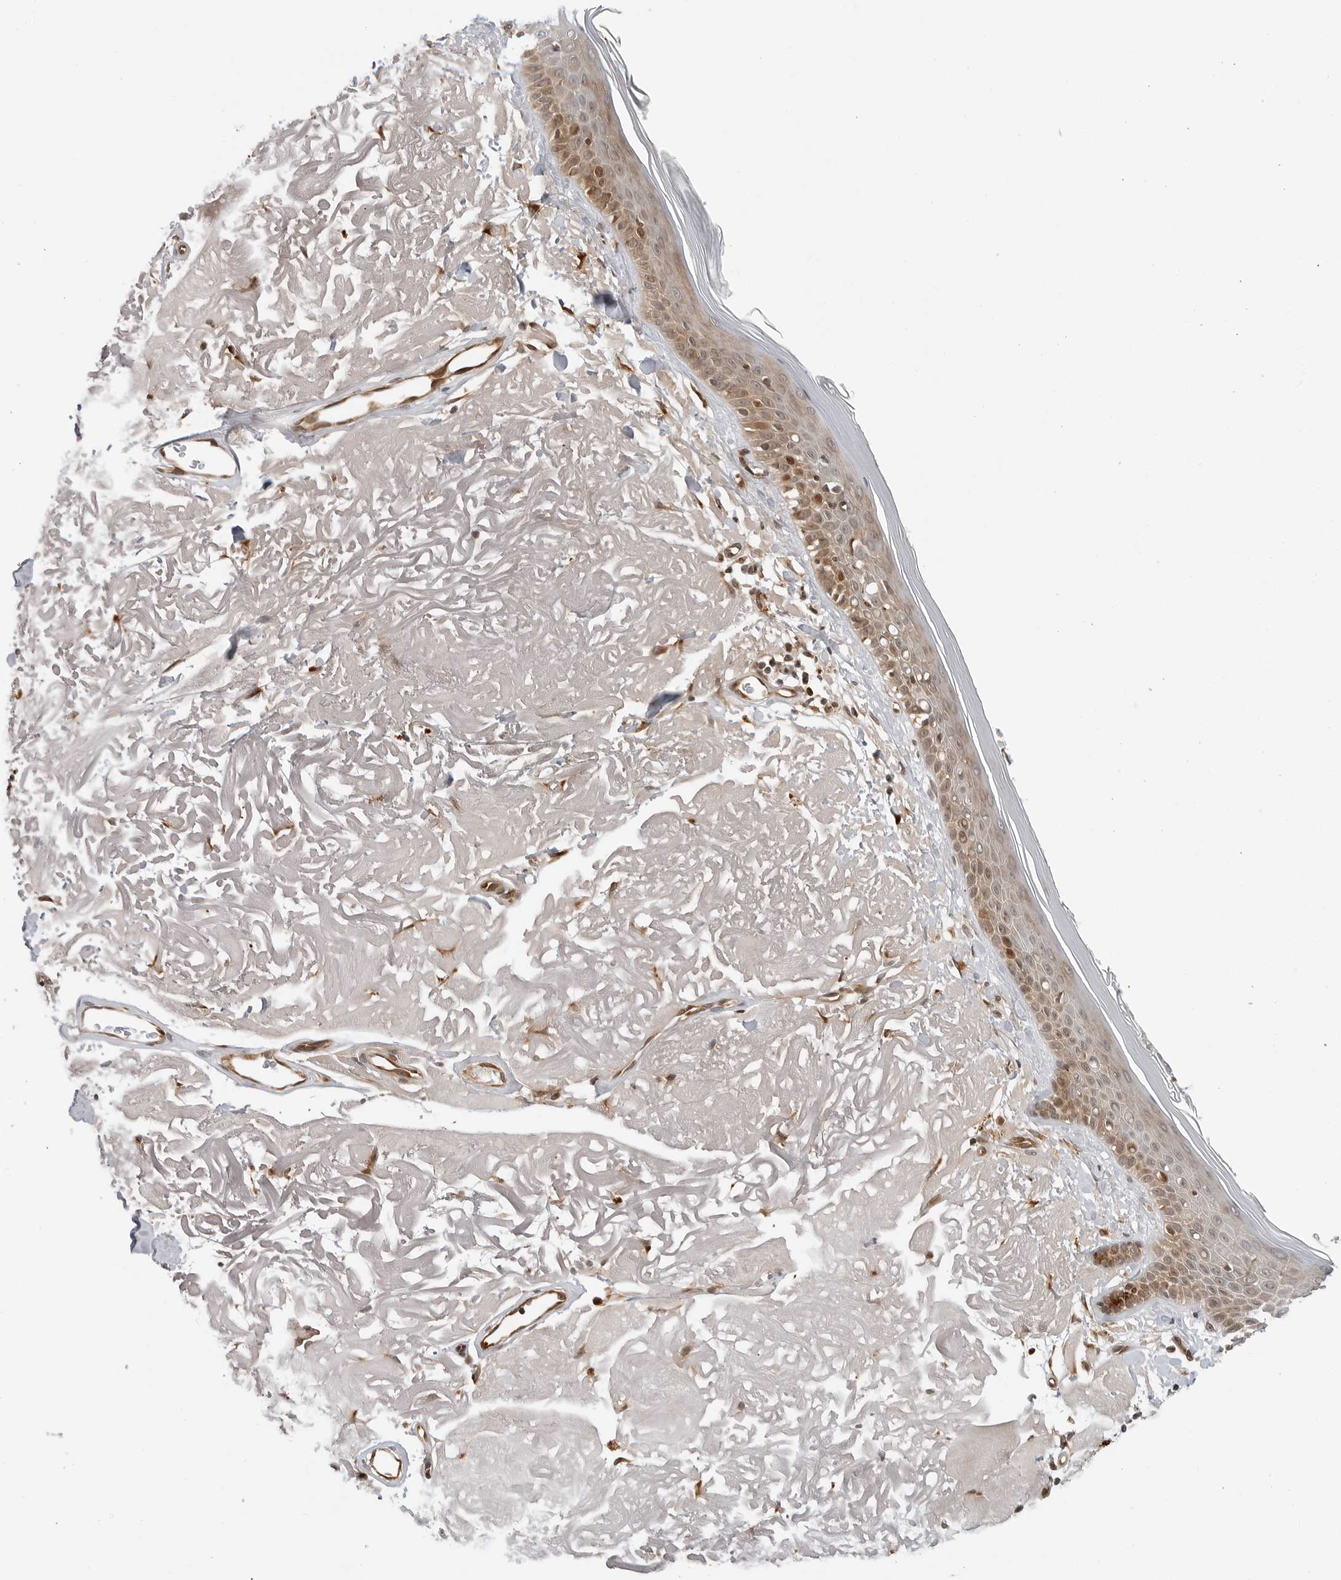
{"staining": {"intensity": "moderate", "quantity": "<25%", "location": "cytoplasmic/membranous"}, "tissue": "skin", "cell_type": "Fibroblasts", "image_type": "normal", "snomed": [{"axis": "morphology", "description": "Normal tissue, NOS"}, {"axis": "topography", "description": "Skin"}, {"axis": "topography", "description": "Skeletal muscle"}], "caption": "Protein staining exhibits moderate cytoplasmic/membranous positivity in approximately <25% of fibroblasts in benign skin. The staining was performed using DAB to visualize the protein expression in brown, while the nuclei were stained in blue with hematoxylin (Magnification: 20x).", "gene": "TIPRL", "patient": {"sex": "male", "age": 83}}